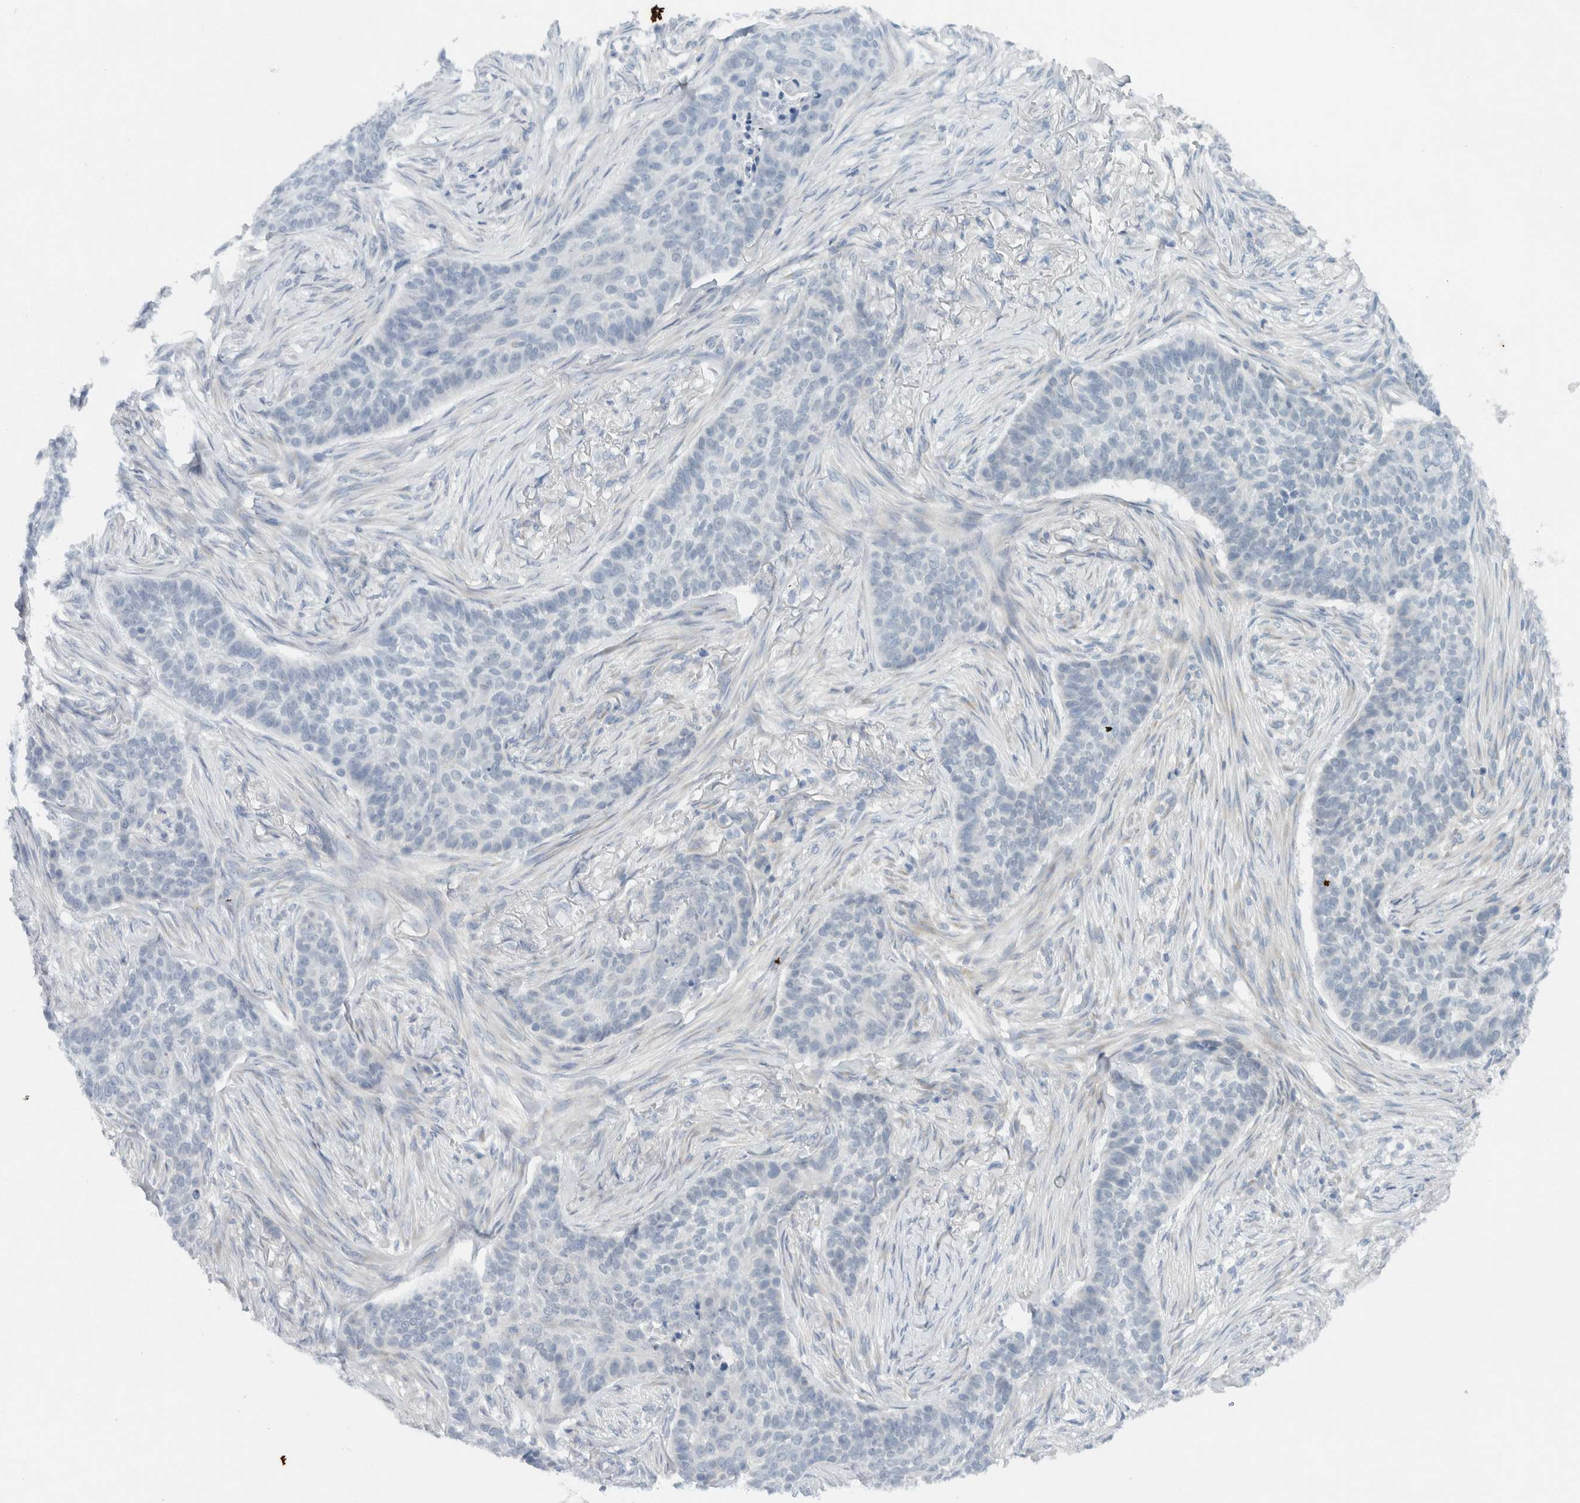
{"staining": {"intensity": "negative", "quantity": "none", "location": "none"}, "tissue": "skin cancer", "cell_type": "Tumor cells", "image_type": "cancer", "snomed": [{"axis": "morphology", "description": "Basal cell carcinoma"}, {"axis": "topography", "description": "Skin"}], "caption": "Skin cancer (basal cell carcinoma) stained for a protein using IHC displays no staining tumor cells.", "gene": "RERE", "patient": {"sex": "male", "age": 85}}